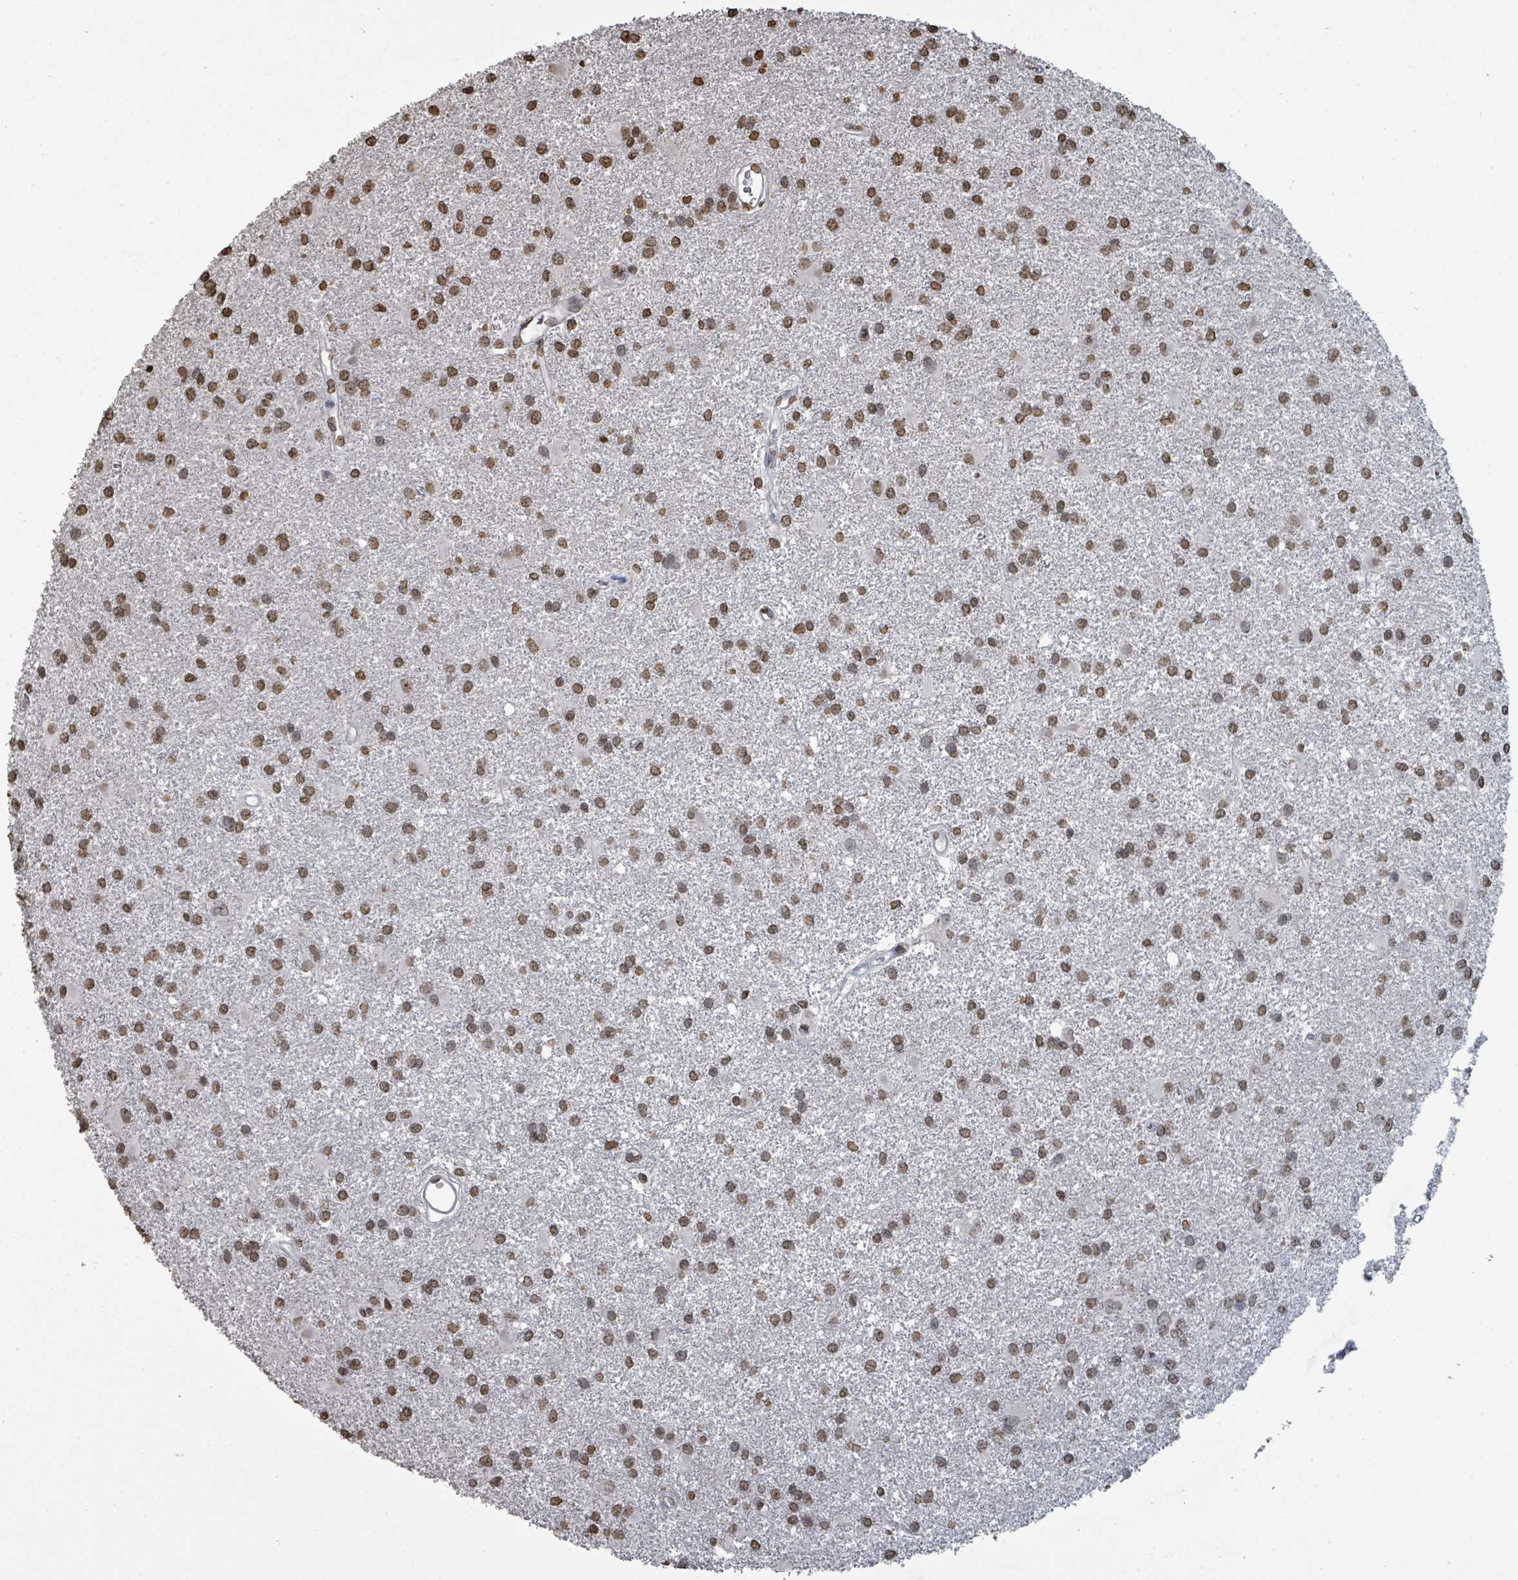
{"staining": {"intensity": "moderate", "quantity": ">75%", "location": "nuclear"}, "tissue": "glioma", "cell_type": "Tumor cells", "image_type": "cancer", "snomed": [{"axis": "morphology", "description": "Glioma, malignant, High grade"}, {"axis": "topography", "description": "Brain"}], "caption": "Human glioma stained for a protein (brown) reveals moderate nuclear positive expression in about >75% of tumor cells.", "gene": "MRPS12", "patient": {"sex": "female", "age": 50}}